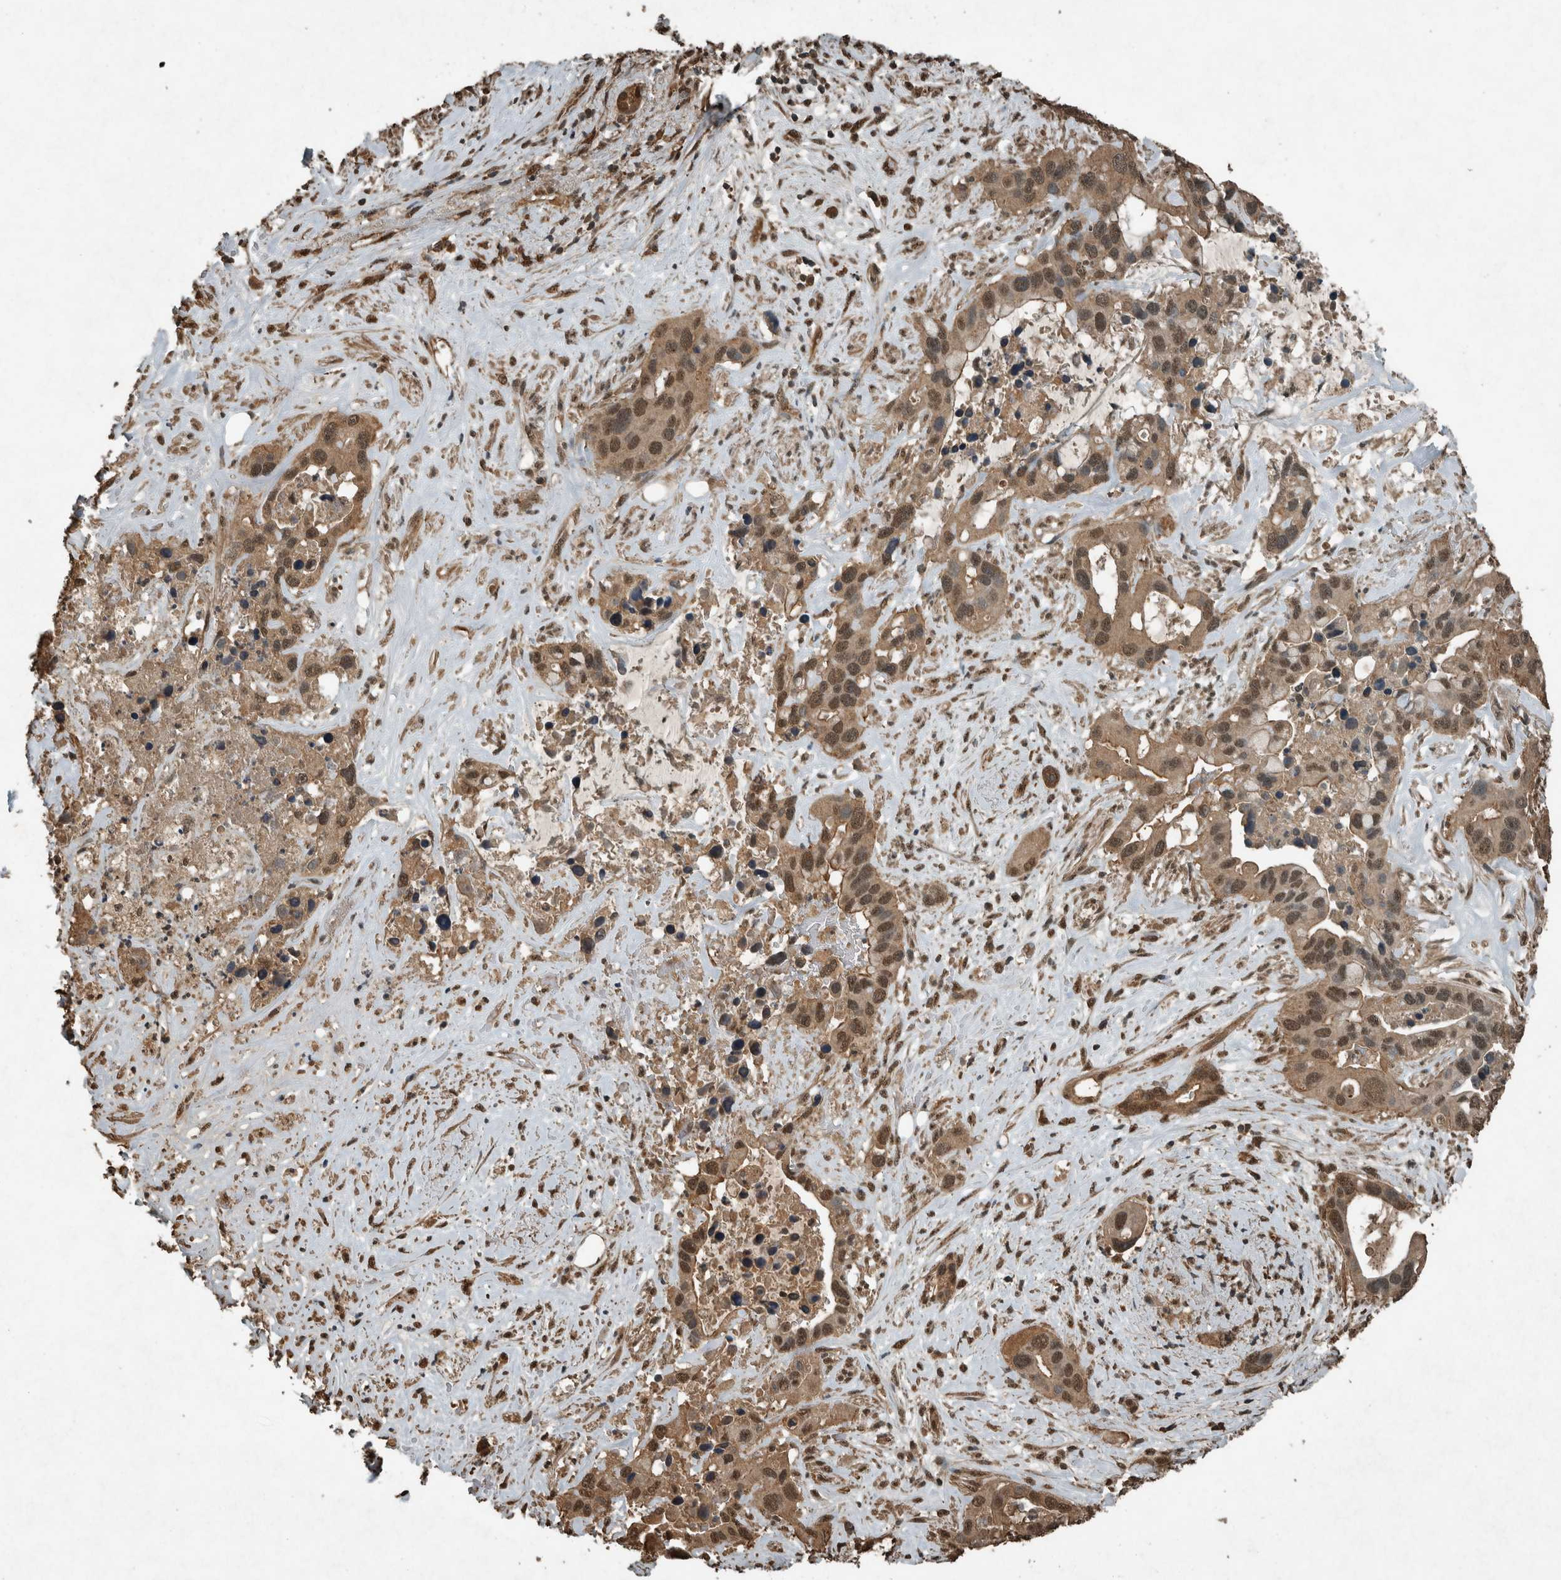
{"staining": {"intensity": "moderate", "quantity": ">75%", "location": "cytoplasmic/membranous,nuclear"}, "tissue": "liver cancer", "cell_type": "Tumor cells", "image_type": "cancer", "snomed": [{"axis": "morphology", "description": "Cholangiocarcinoma"}, {"axis": "topography", "description": "Liver"}], "caption": "Protein expression analysis of liver cancer demonstrates moderate cytoplasmic/membranous and nuclear positivity in about >75% of tumor cells.", "gene": "ARHGEF12", "patient": {"sex": "female", "age": 65}}